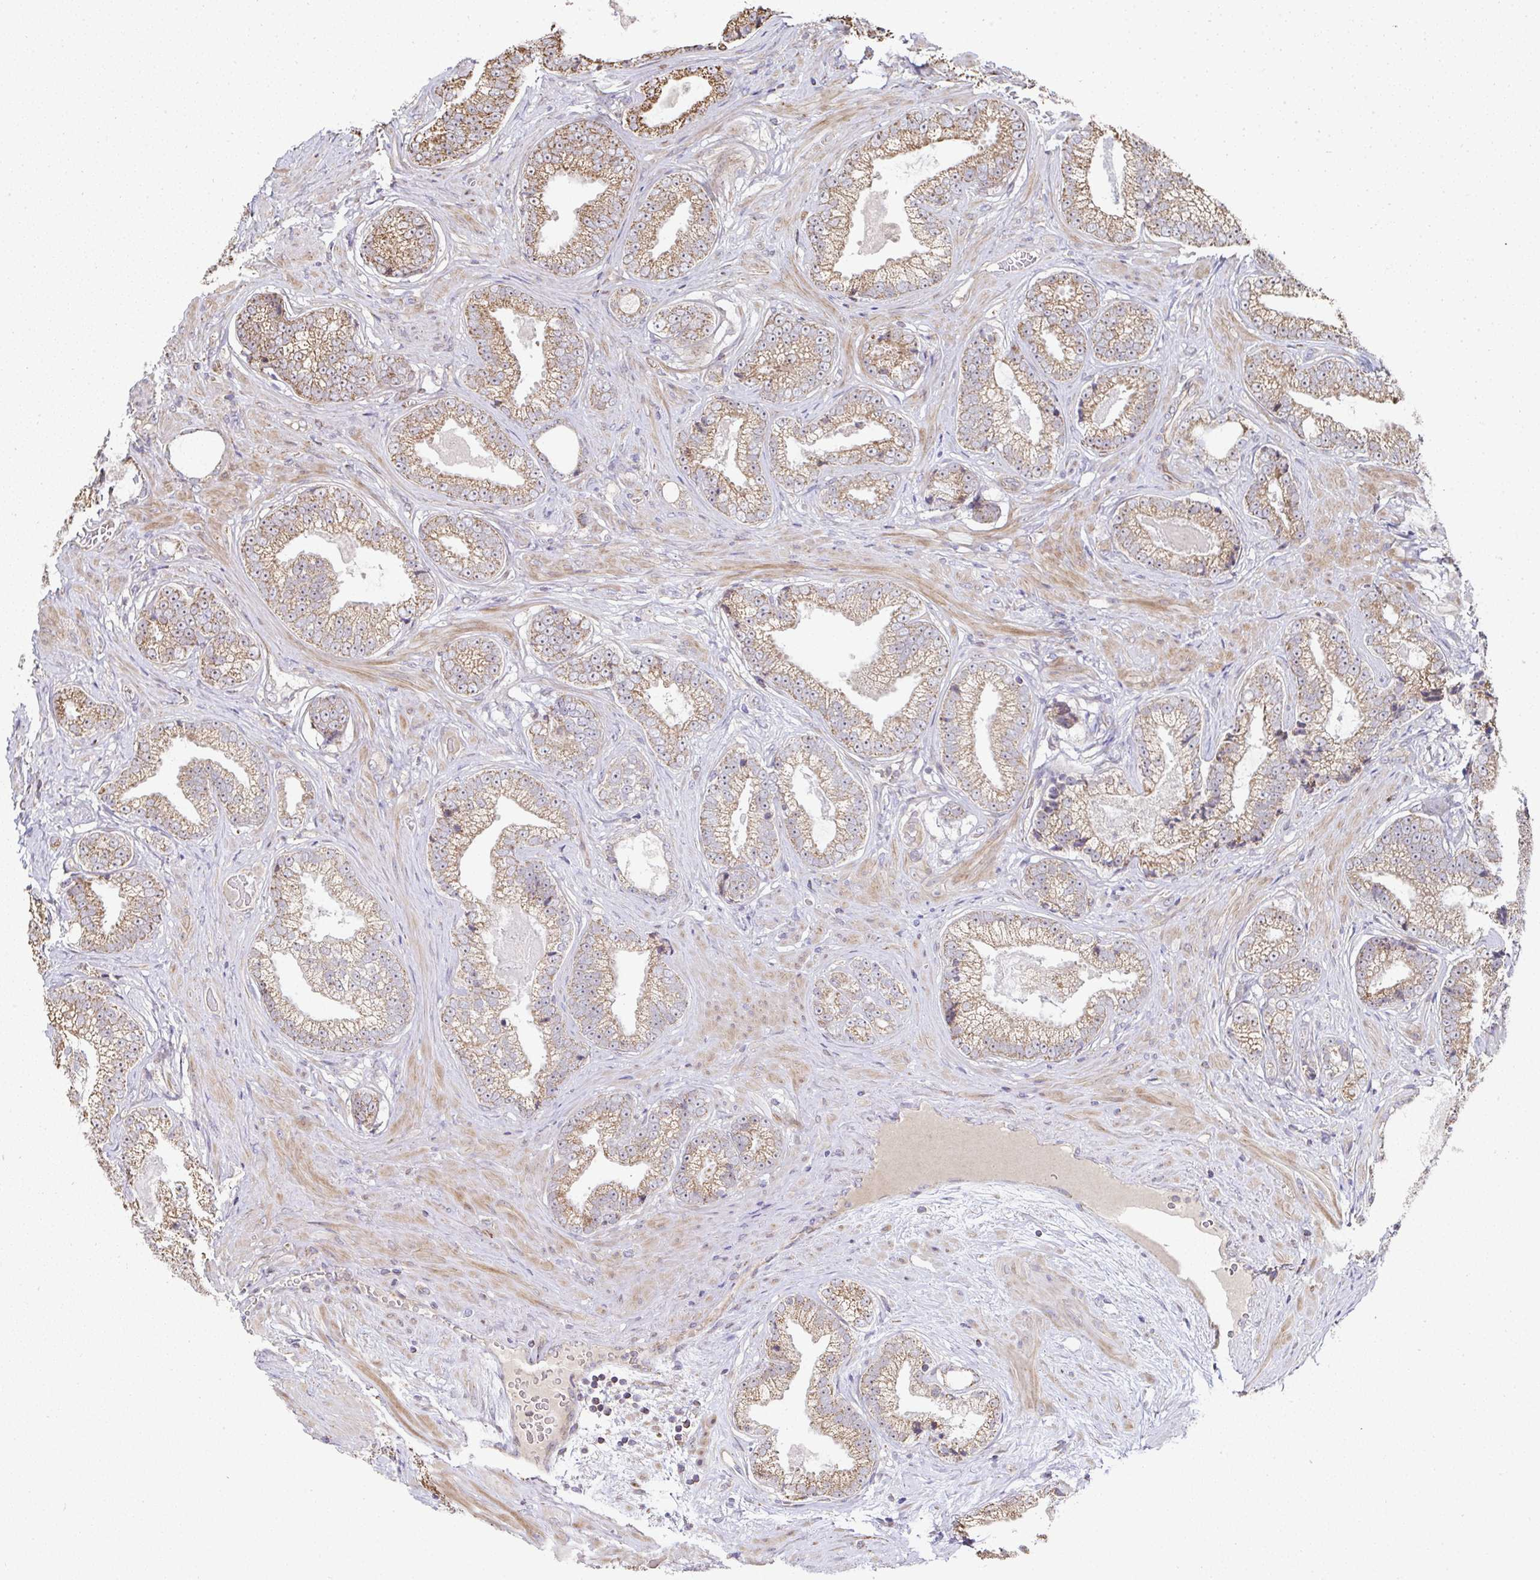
{"staining": {"intensity": "moderate", "quantity": ">75%", "location": "cytoplasmic/membranous"}, "tissue": "prostate cancer", "cell_type": "Tumor cells", "image_type": "cancer", "snomed": [{"axis": "morphology", "description": "Adenocarcinoma, Low grade"}, {"axis": "topography", "description": "Prostate"}], "caption": "This is an image of immunohistochemistry staining of prostate cancer (adenocarcinoma (low-grade)), which shows moderate positivity in the cytoplasmic/membranous of tumor cells.", "gene": "AGTPBP1", "patient": {"sex": "male", "age": 61}}